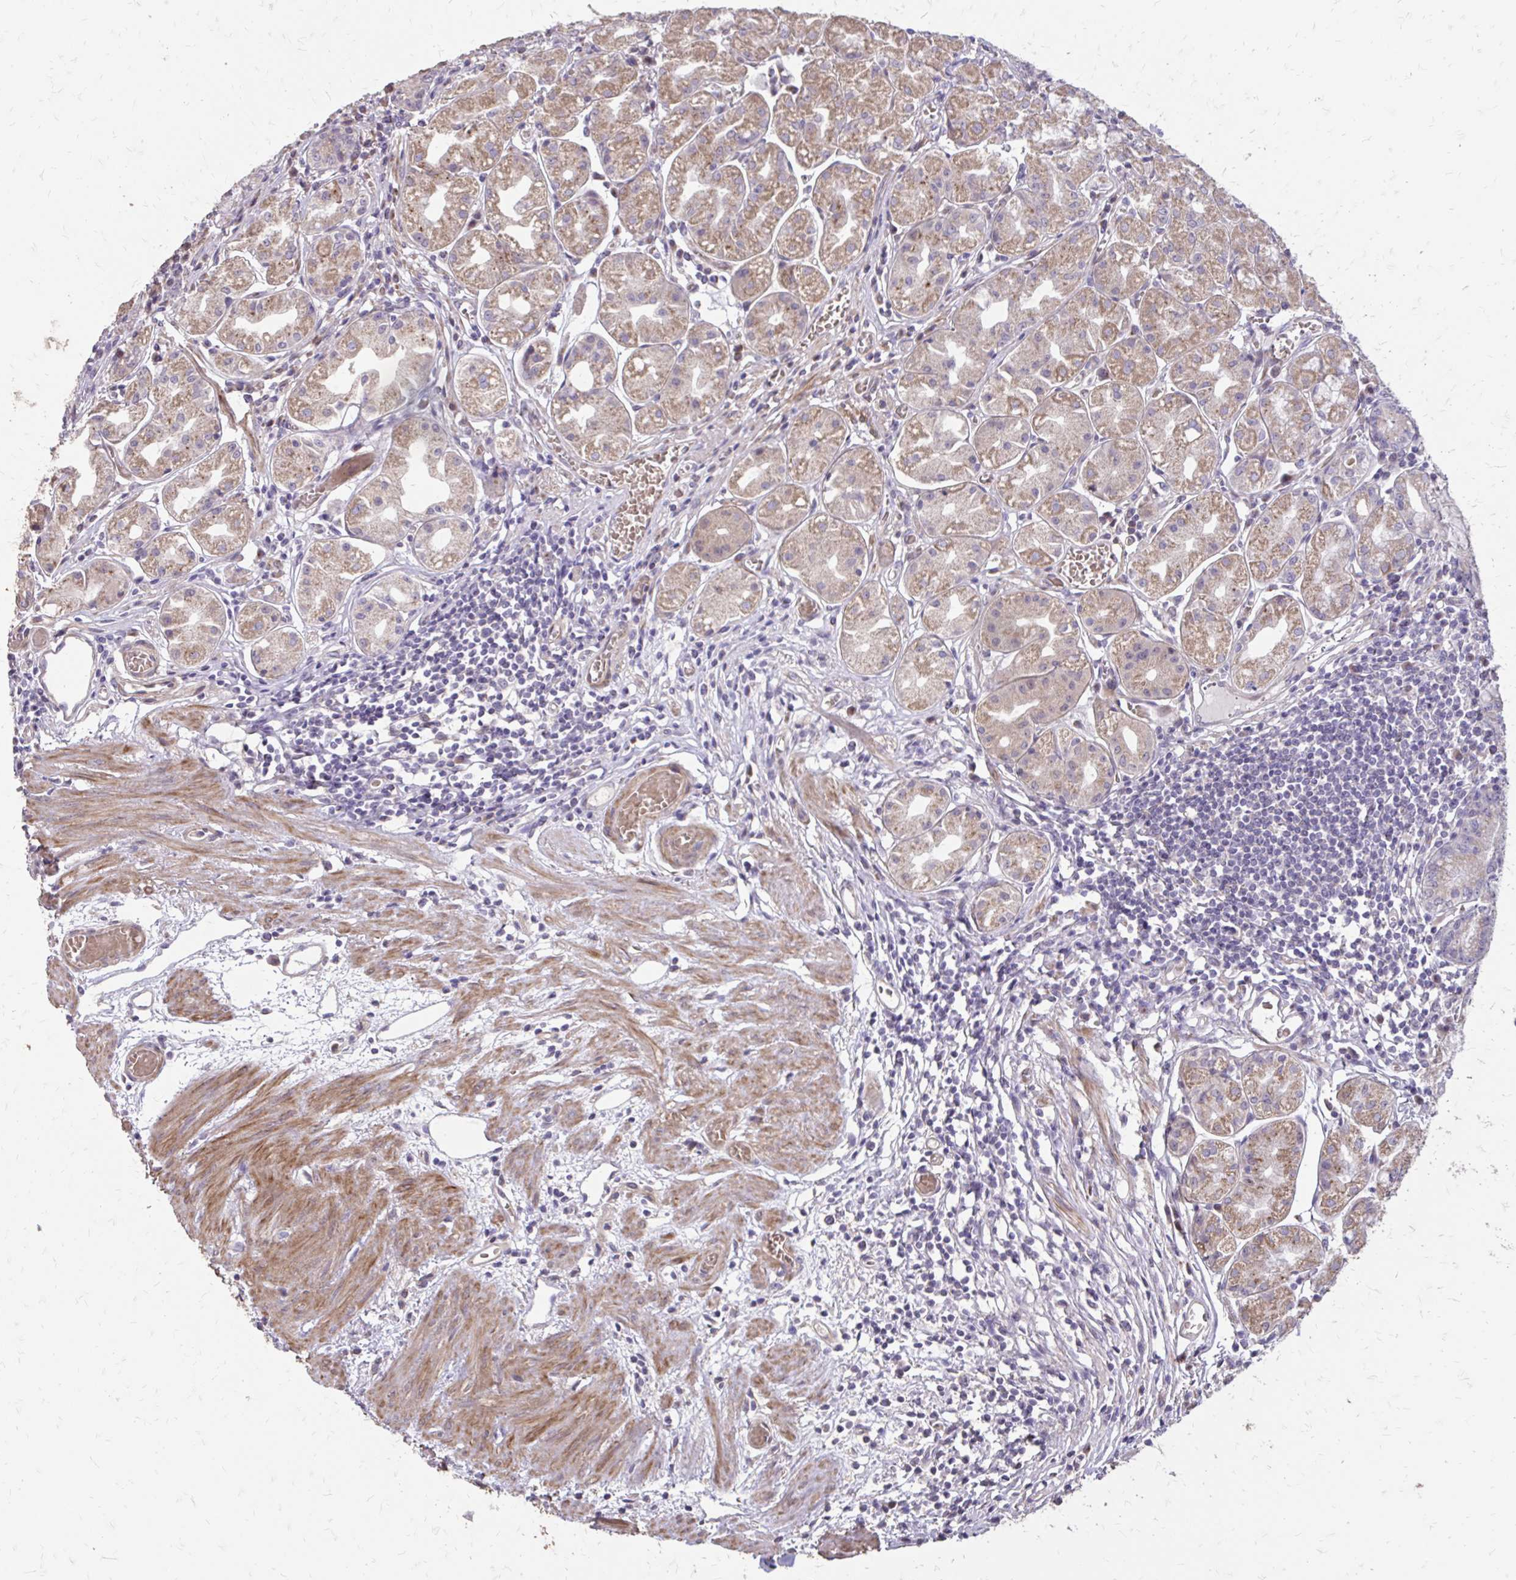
{"staining": {"intensity": "weak", "quantity": ">75%", "location": "cytoplasmic/membranous"}, "tissue": "stomach", "cell_type": "Glandular cells", "image_type": "normal", "snomed": [{"axis": "morphology", "description": "Normal tissue, NOS"}, {"axis": "topography", "description": "Stomach"}], "caption": "The histopathology image displays a brown stain indicating the presence of a protein in the cytoplasmic/membranous of glandular cells in stomach. Nuclei are stained in blue.", "gene": "MYORG", "patient": {"sex": "male", "age": 55}}